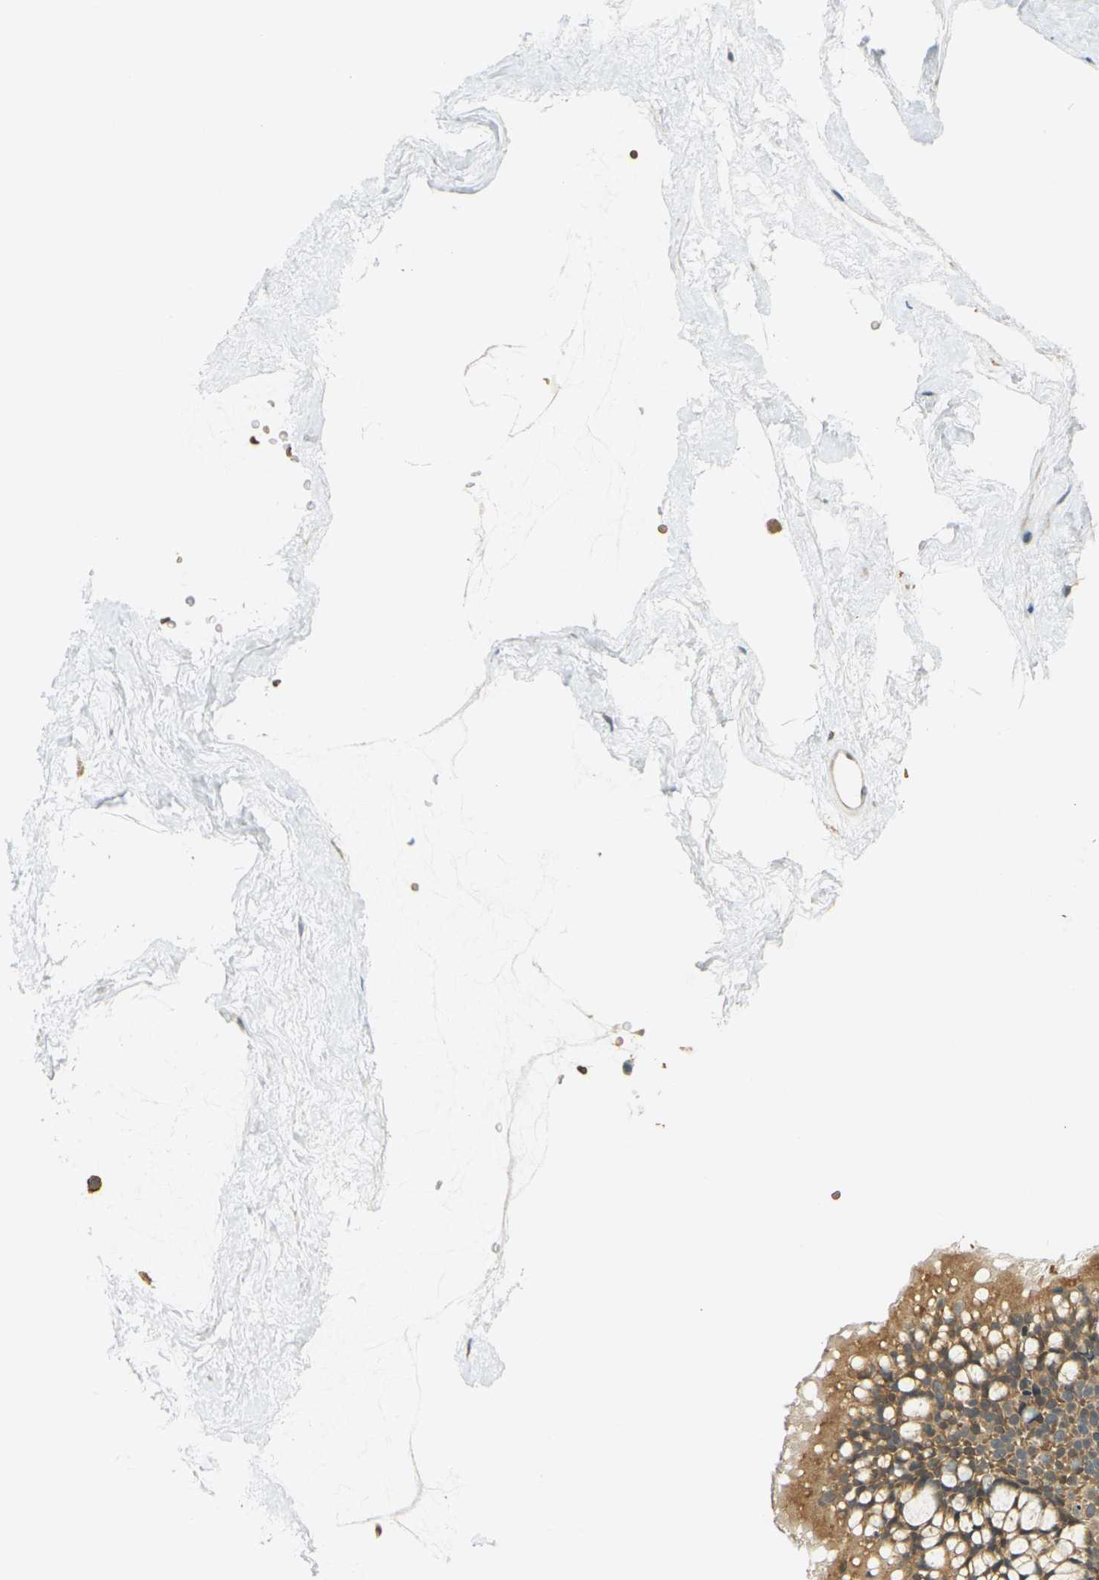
{"staining": {"intensity": "moderate", "quantity": ">75%", "location": "cytoplasmic/membranous"}, "tissue": "nasopharynx", "cell_type": "Respiratory epithelial cells", "image_type": "normal", "snomed": [{"axis": "morphology", "description": "Normal tissue, NOS"}, {"axis": "morphology", "description": "Inflammation, NOS"}, {"axis": "topography", "description": "Nasopharynx"}], "caption": "Nasopharynx stained for a protein (brown) displays moderate cytoplasmic/membranous positive positivity in approximately >75% of respiratory epithelial cells.", "gene": "SOCS6", "patient": {"sex": "male", "age": 48}}